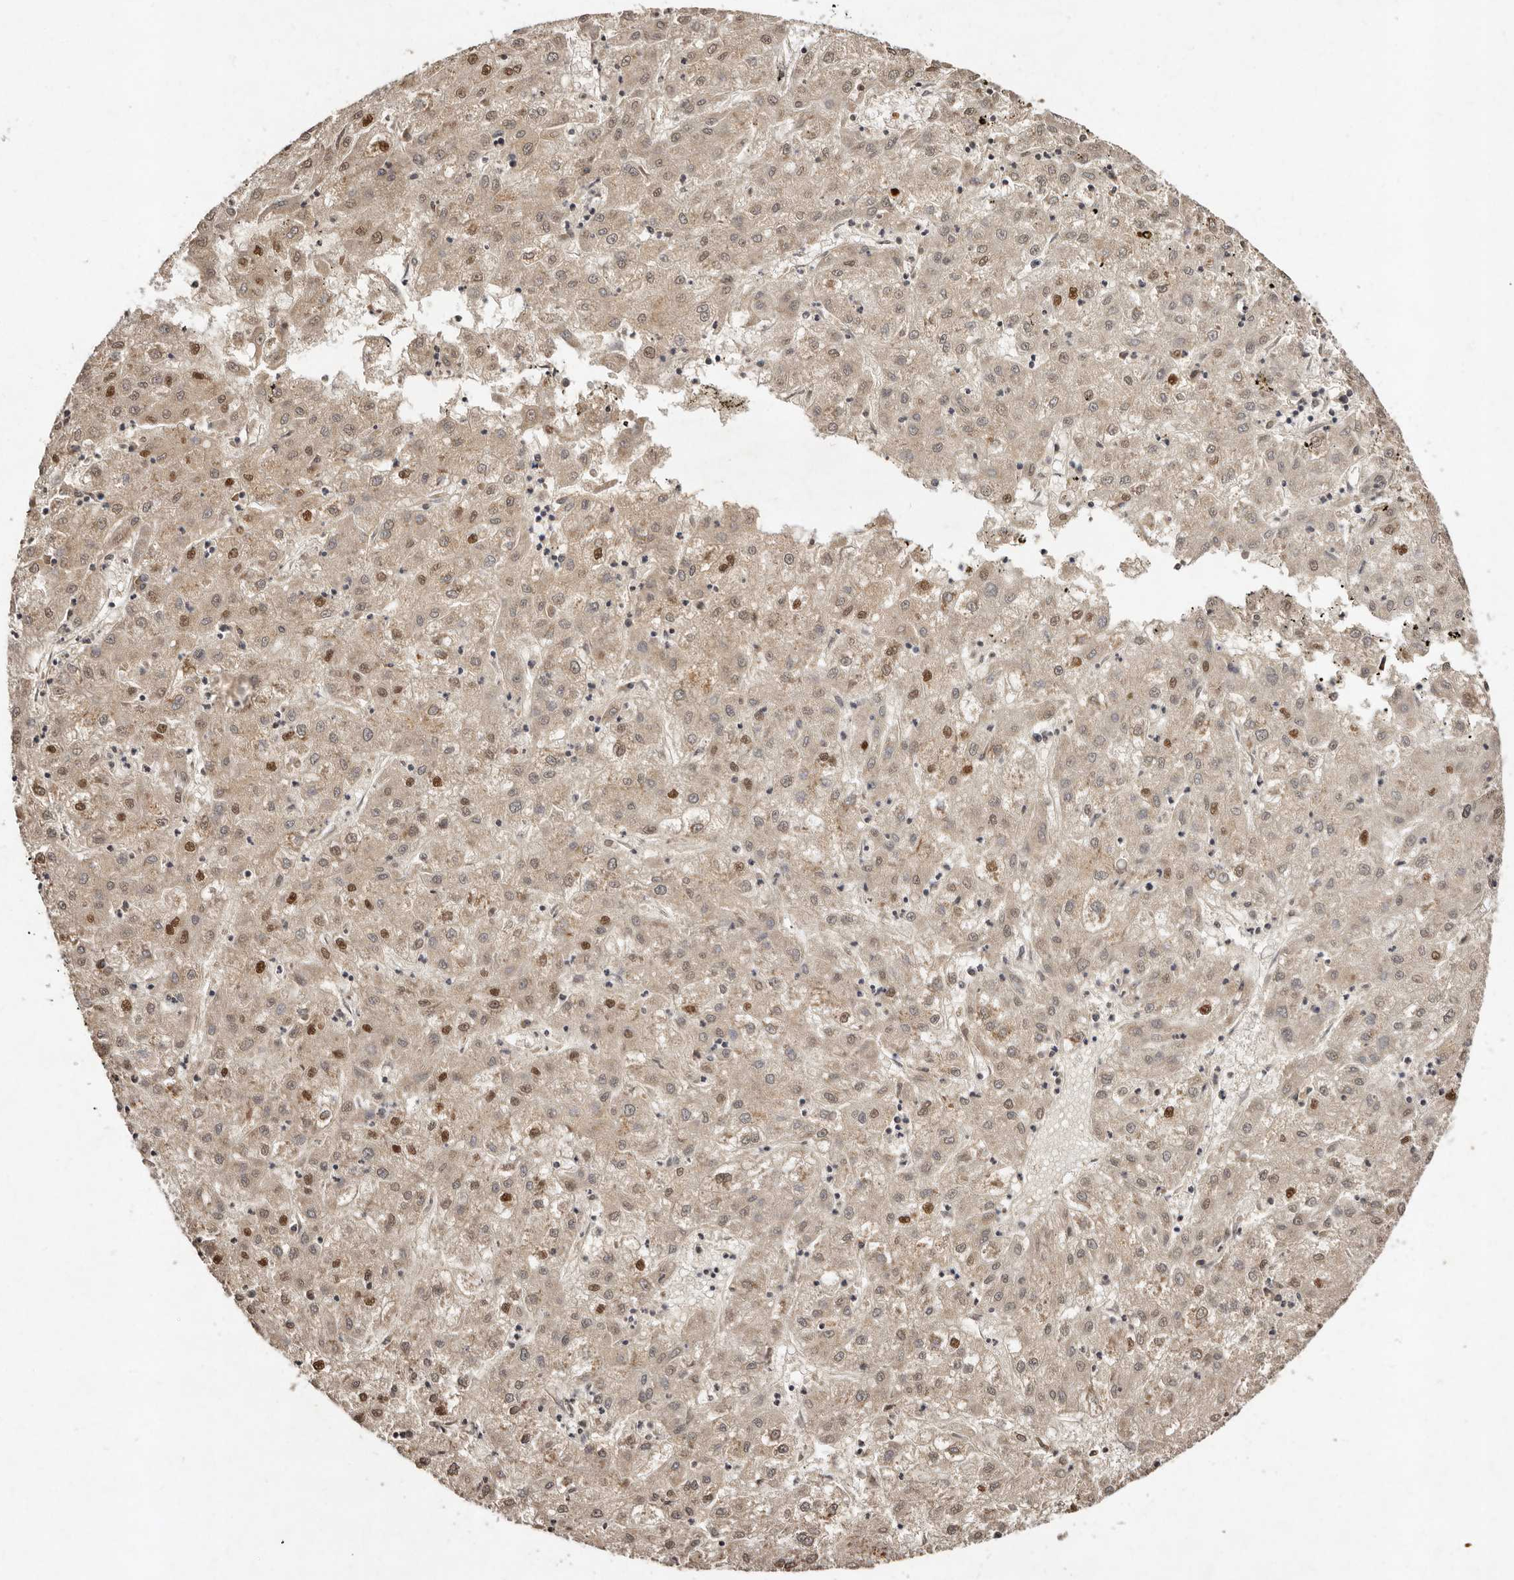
{"staining": {"intensity": "moderate", "quantity": ">75%", "location": "cytoplasmic/membranous,nuclear"}, "tissue": "liver cancer", "cell_type": "Tumor cells", "image_type": "cancer", "snomed": [{"axis": "morphology", "description": "Carcinoma, Hepatocellular, NOS"}, {"axis": "topography", "description": "Liver"}], "caption": "Human liver hepatocellular carcinoma stained for a protein (brown) displays moderate cytoplasmic/membranous and nuclear positive staining in approximately >75% of tumor cells.", "gene": "LCORL", "patient": {"sex": "male", "age": 72}}